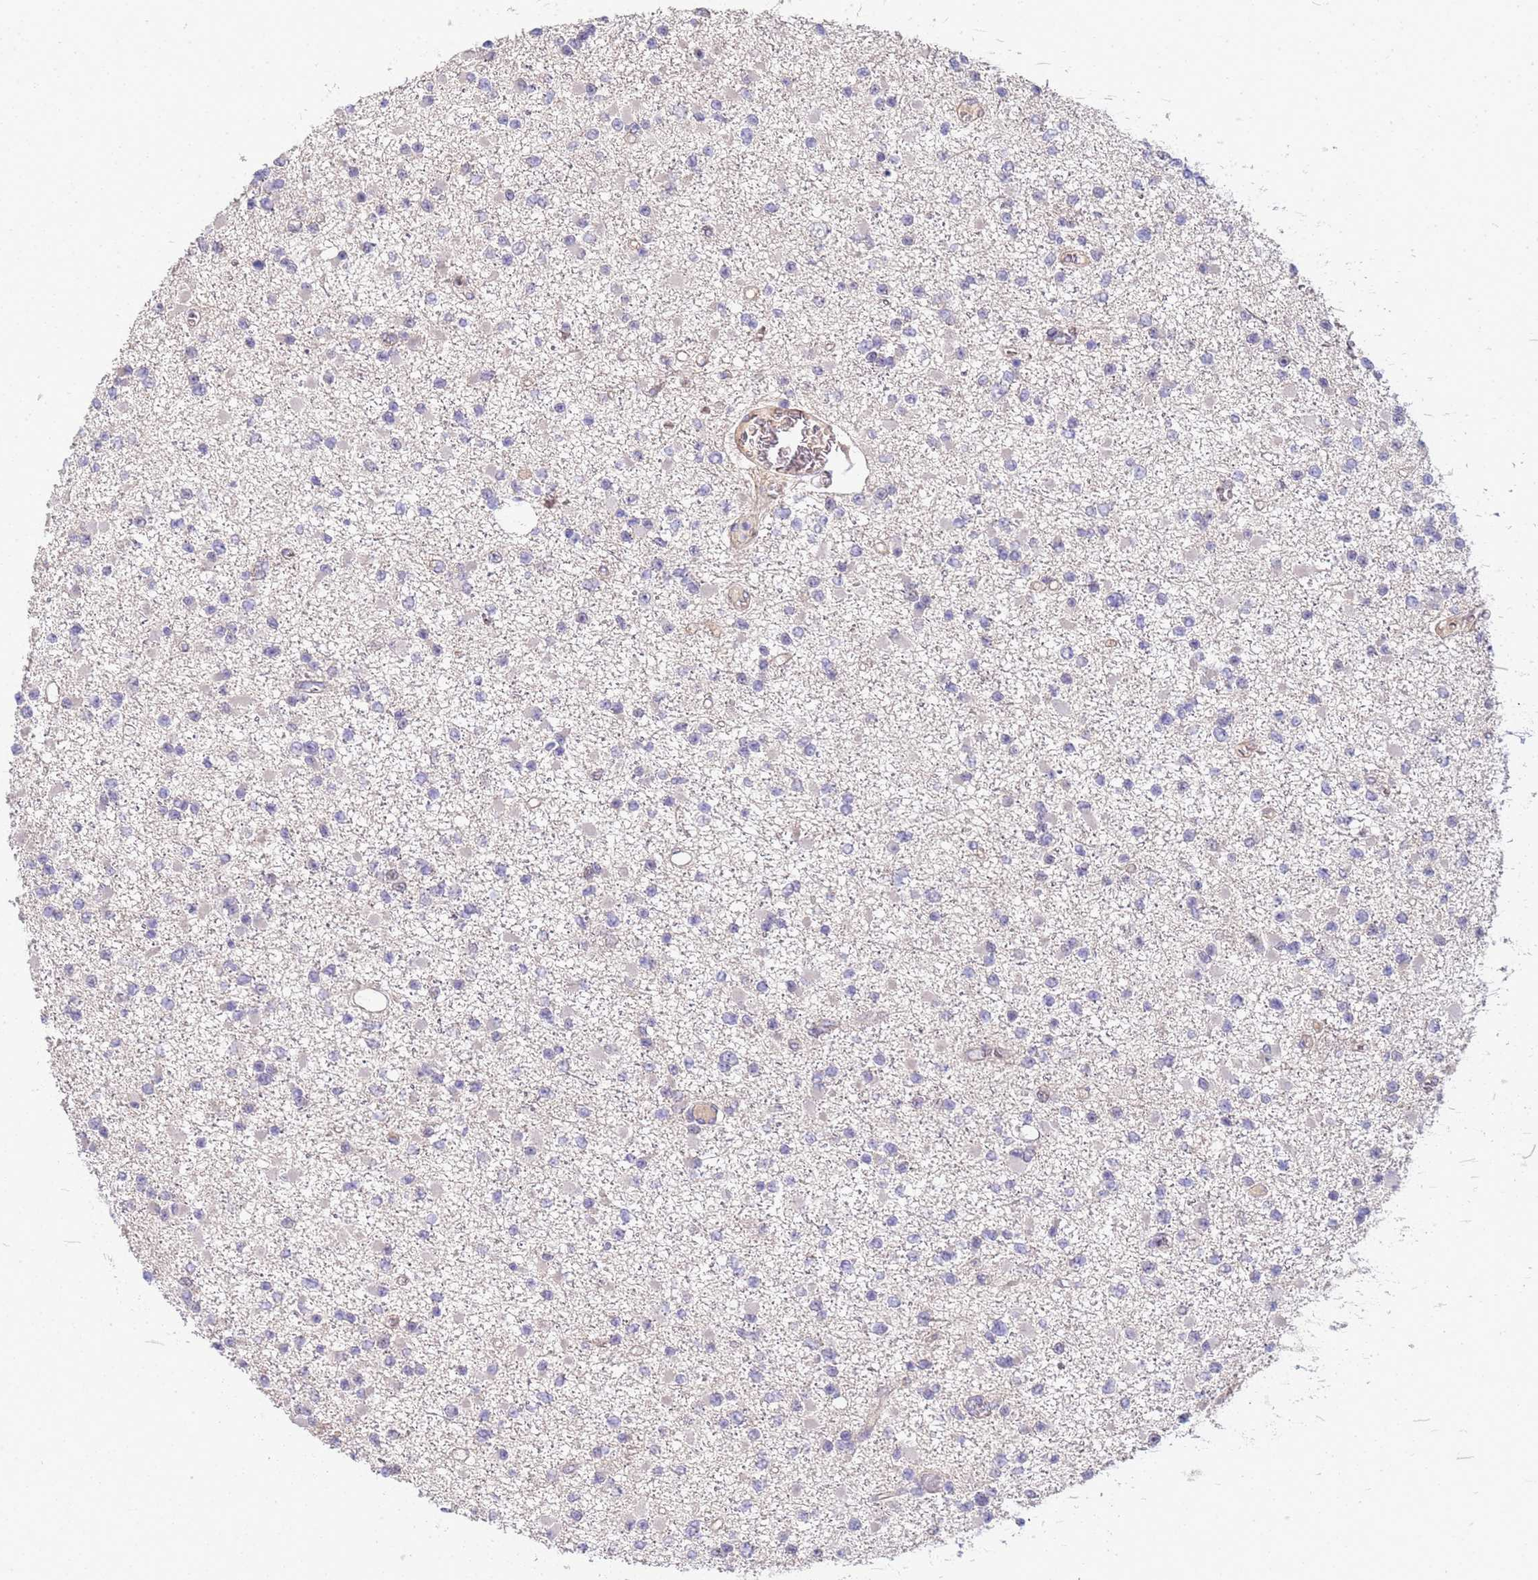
{"staining": {"intensity": "negative", "quantity": "none", "location": "none"}, "tissue": "glioma", "cell_type": "Tumor cells", "image_type": "cancer", "snomed": [{"axis": "morphology", "description": "Glioma, malignant, Low grade"}, {"axis": "topography", "description": "Brain"}], "caption": "An immunohistochemistry (IHC) histopathology image of glioma is shown. There is no staining in tumor cells of glioma.", "gene": "TRMT10A", "patient": {"sex": "female", "age": 22}}